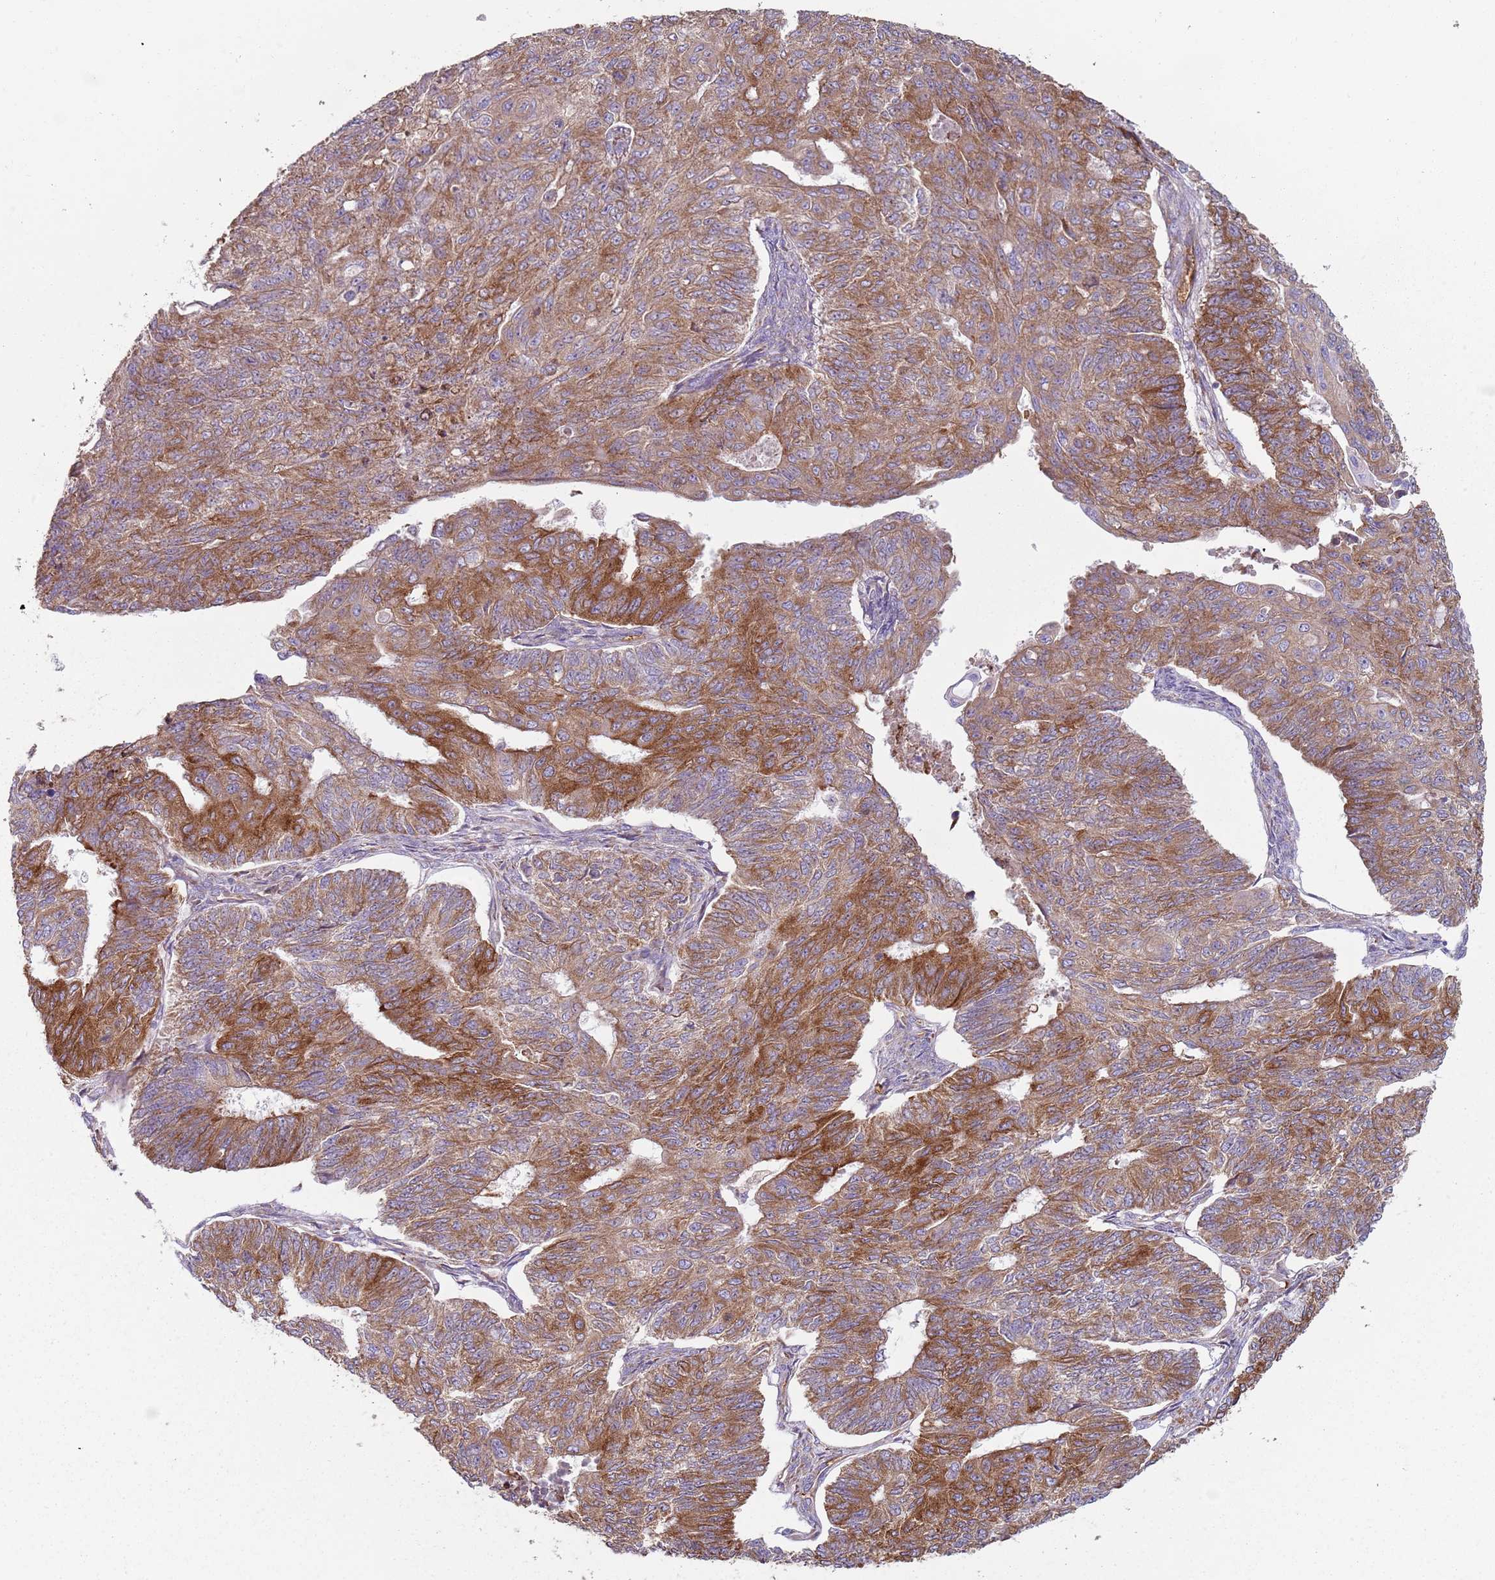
{"staining": {"intensity": "moderate", "quantity": ">75%", "location": "cytoplasmic/membranous"}, "tissue": "endometrial cancer", "cell_type": "Tumor cells", "image_type": "cancer", "snomed": [{"axis": "morphology", "description": "Adenocarcinoma, NOS"}, {"axis": "topography", "description": "Endometrium"}], "caption": "Protein positivity by IHC displays moderate cytoplasmic/membranous positivity in approximately >75% of tumor cells in endometrial cancer (adenocarcinoma).", "gene": "SPATA2", "patient": {"sex": "female", "age": 32}}